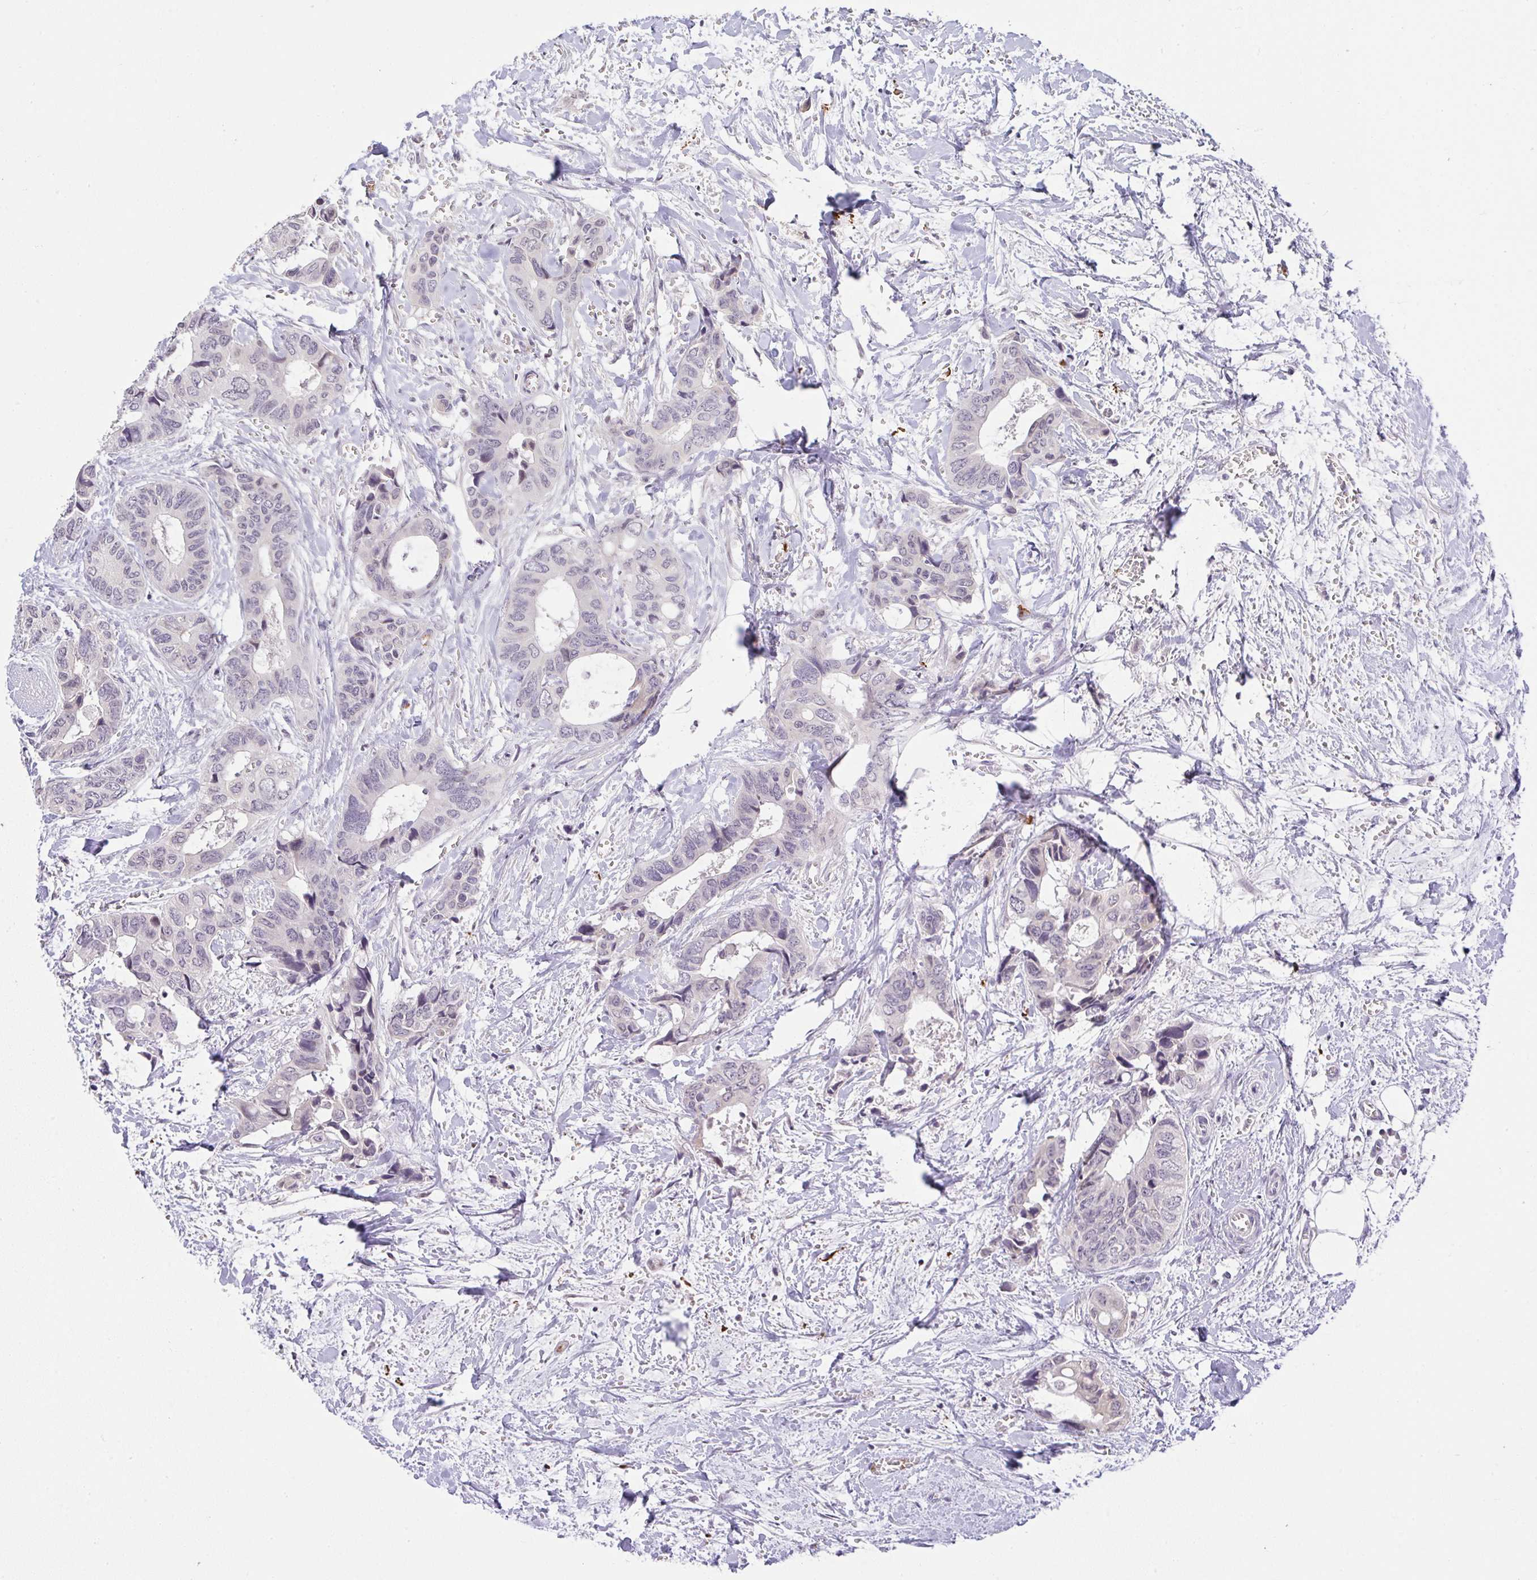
{"staining": {"intensity": "negative", "quantity": "none", "location": "none"}, "tissue": "colorectal cancer", "cell_type": "Tumor cells", "image_type": "cancer", "snomed": [{"axis": "morphology", "description": "Adenocarcinoma, NOS"}, {"axis": "topography", "description": "Rectum"}], "caption": "Immunohistochemistry photomicrograph of human colorectal adenocarcinoma stained for a protein (brown), which displays no positivity in tumor cells.", "gene": "CACNA1S", "patient": {"sex": "male", "age": 76}}